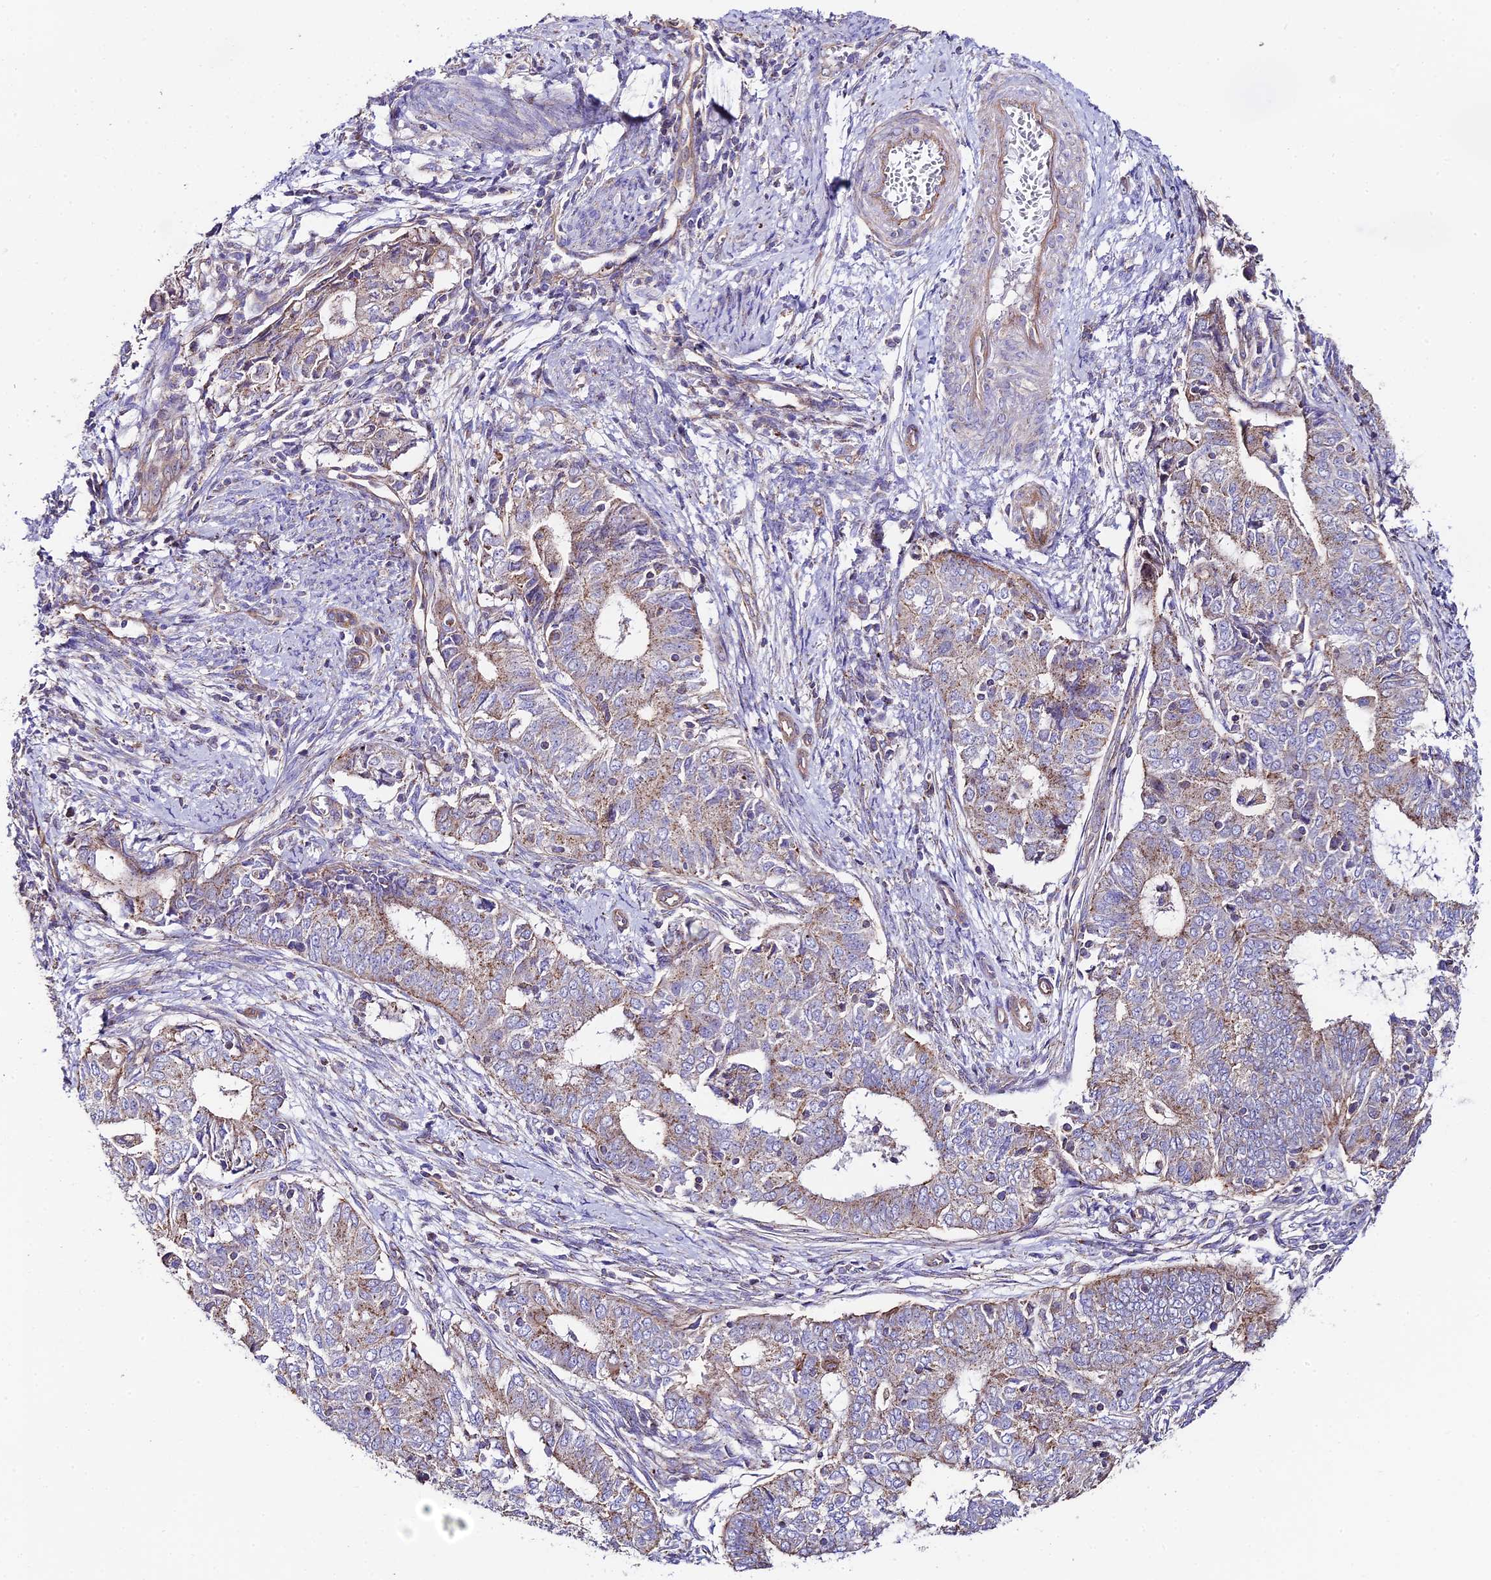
{"staining": {"intensity": "moderate", "quantity": "25%-75%", "location": "cytoplasmic/membranous"}, "tissue": "endometrial cancer", "cell_type": "Tumor cells", "image_type": "cancer", "snomed": [{"axis": "morphology", "description": "Adenocarcinoma, NOS"}, {"axis": "topography", "description": "Endometrium"}], "caption": "Moderate cytoplasmic/membranous protein expression is seen in approximately 25%-75% of tumor cells in endometrial cancer (adenocarcinoma).", "gene": "QRFP", "patient": {"sex": "female", "age": 62}}